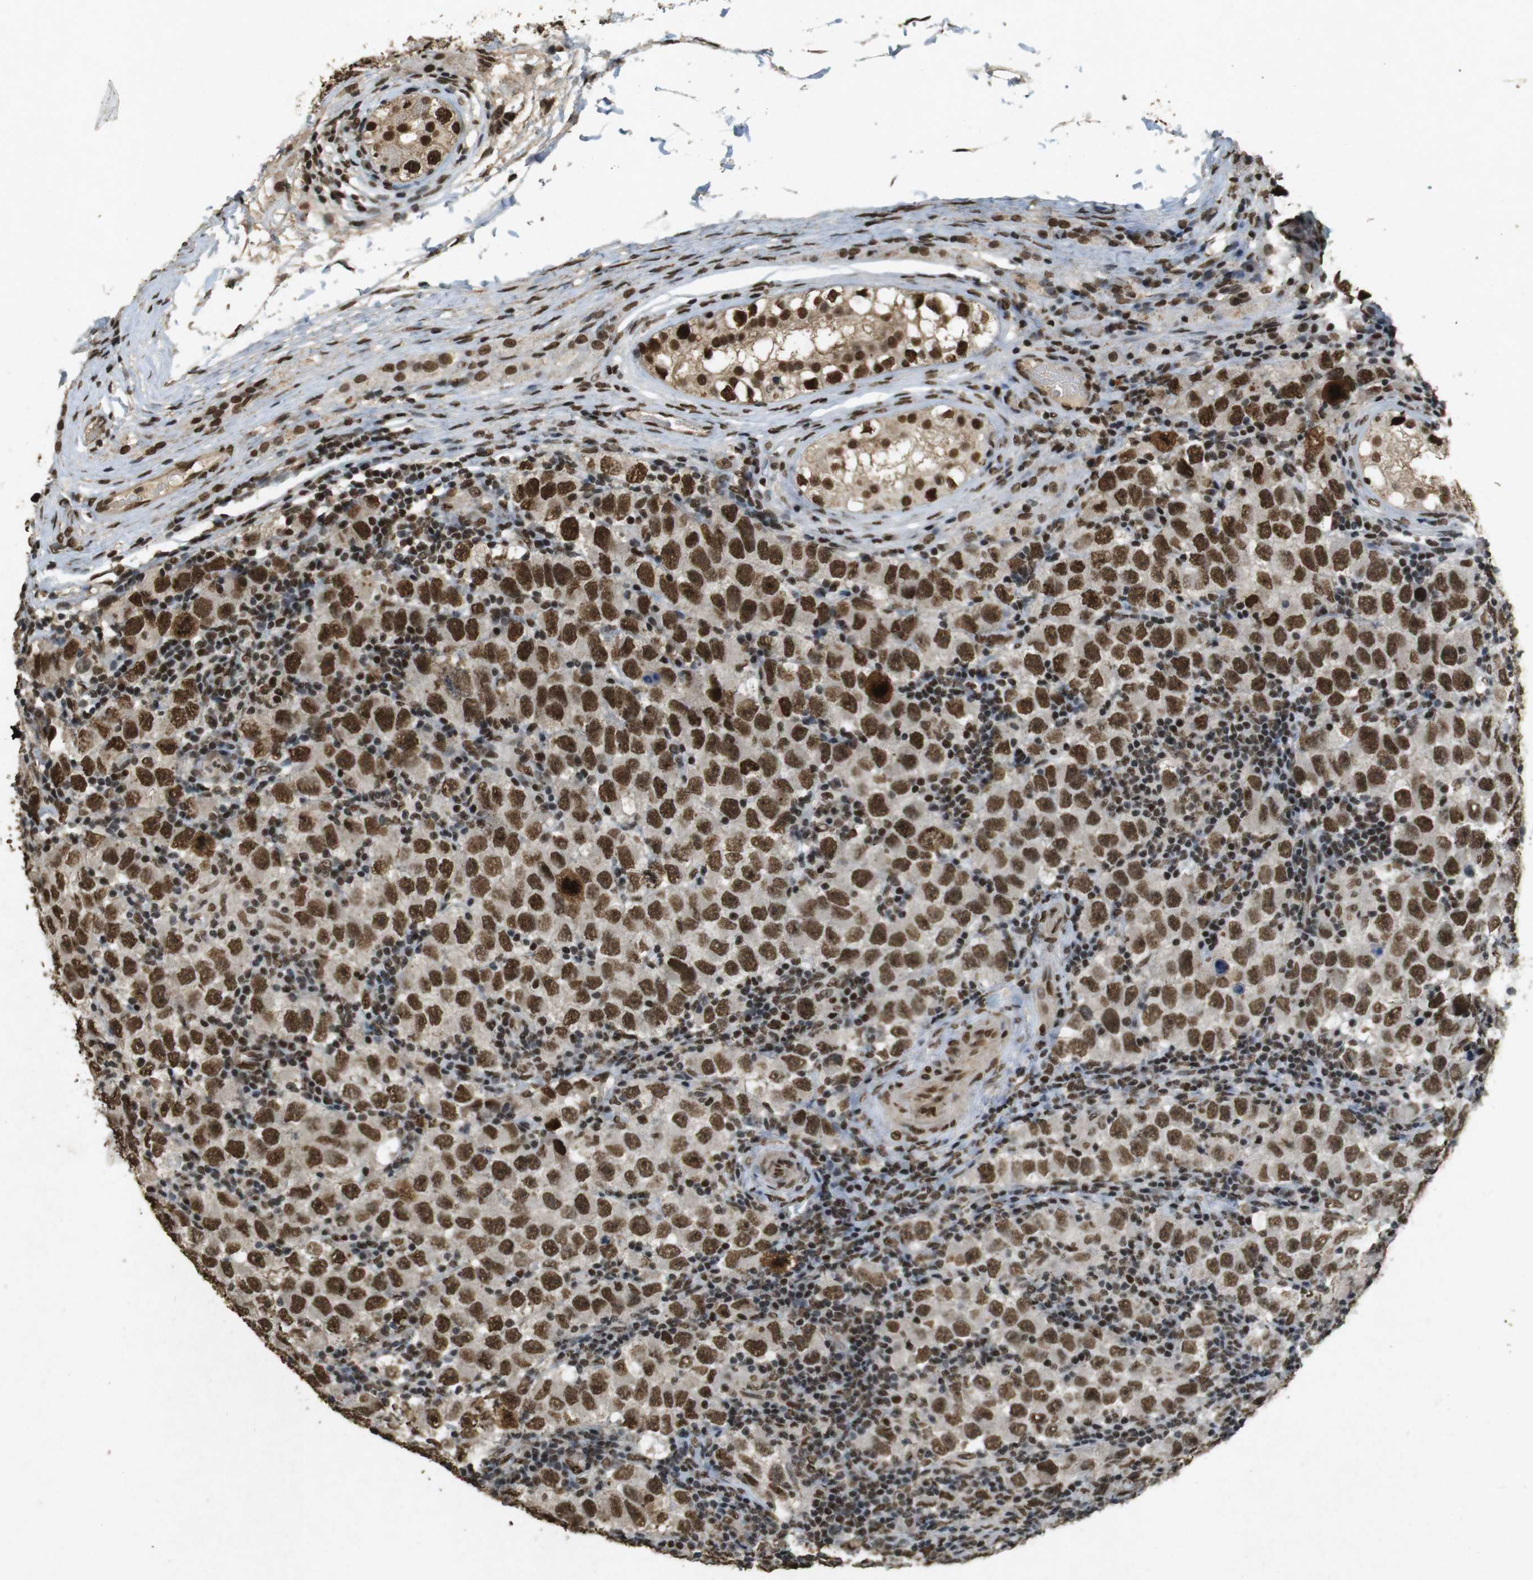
{"staining": {"intensity": "strong", "quantity": ">75%", "location": "cytoplasmic/membranous,nuclear"}, "tissue": "testis cancer", "cell_type": "Tumor cells", "image_type": "cancer", "snomed": [{"axis": "morphology", "description": "Carcinoma, Embryonal, NOS"}, {"axis": "topography", "description": "Testis"}], "caption": "Immunohistochemistry (IHC) staining of testis cancer, which displays high levels of strong cytoplasmic/membranous and nuclear positivity in about >75% of tumor cells indicating strong cytoplasmic/membranous and nuclear protein staining. The staining was performed using DAB (brown) for protein detection and nuclei were counterstained in hematoxylin (blue).", "gene": "GATA4", "patient": {"sex": "male", "age": 21}}